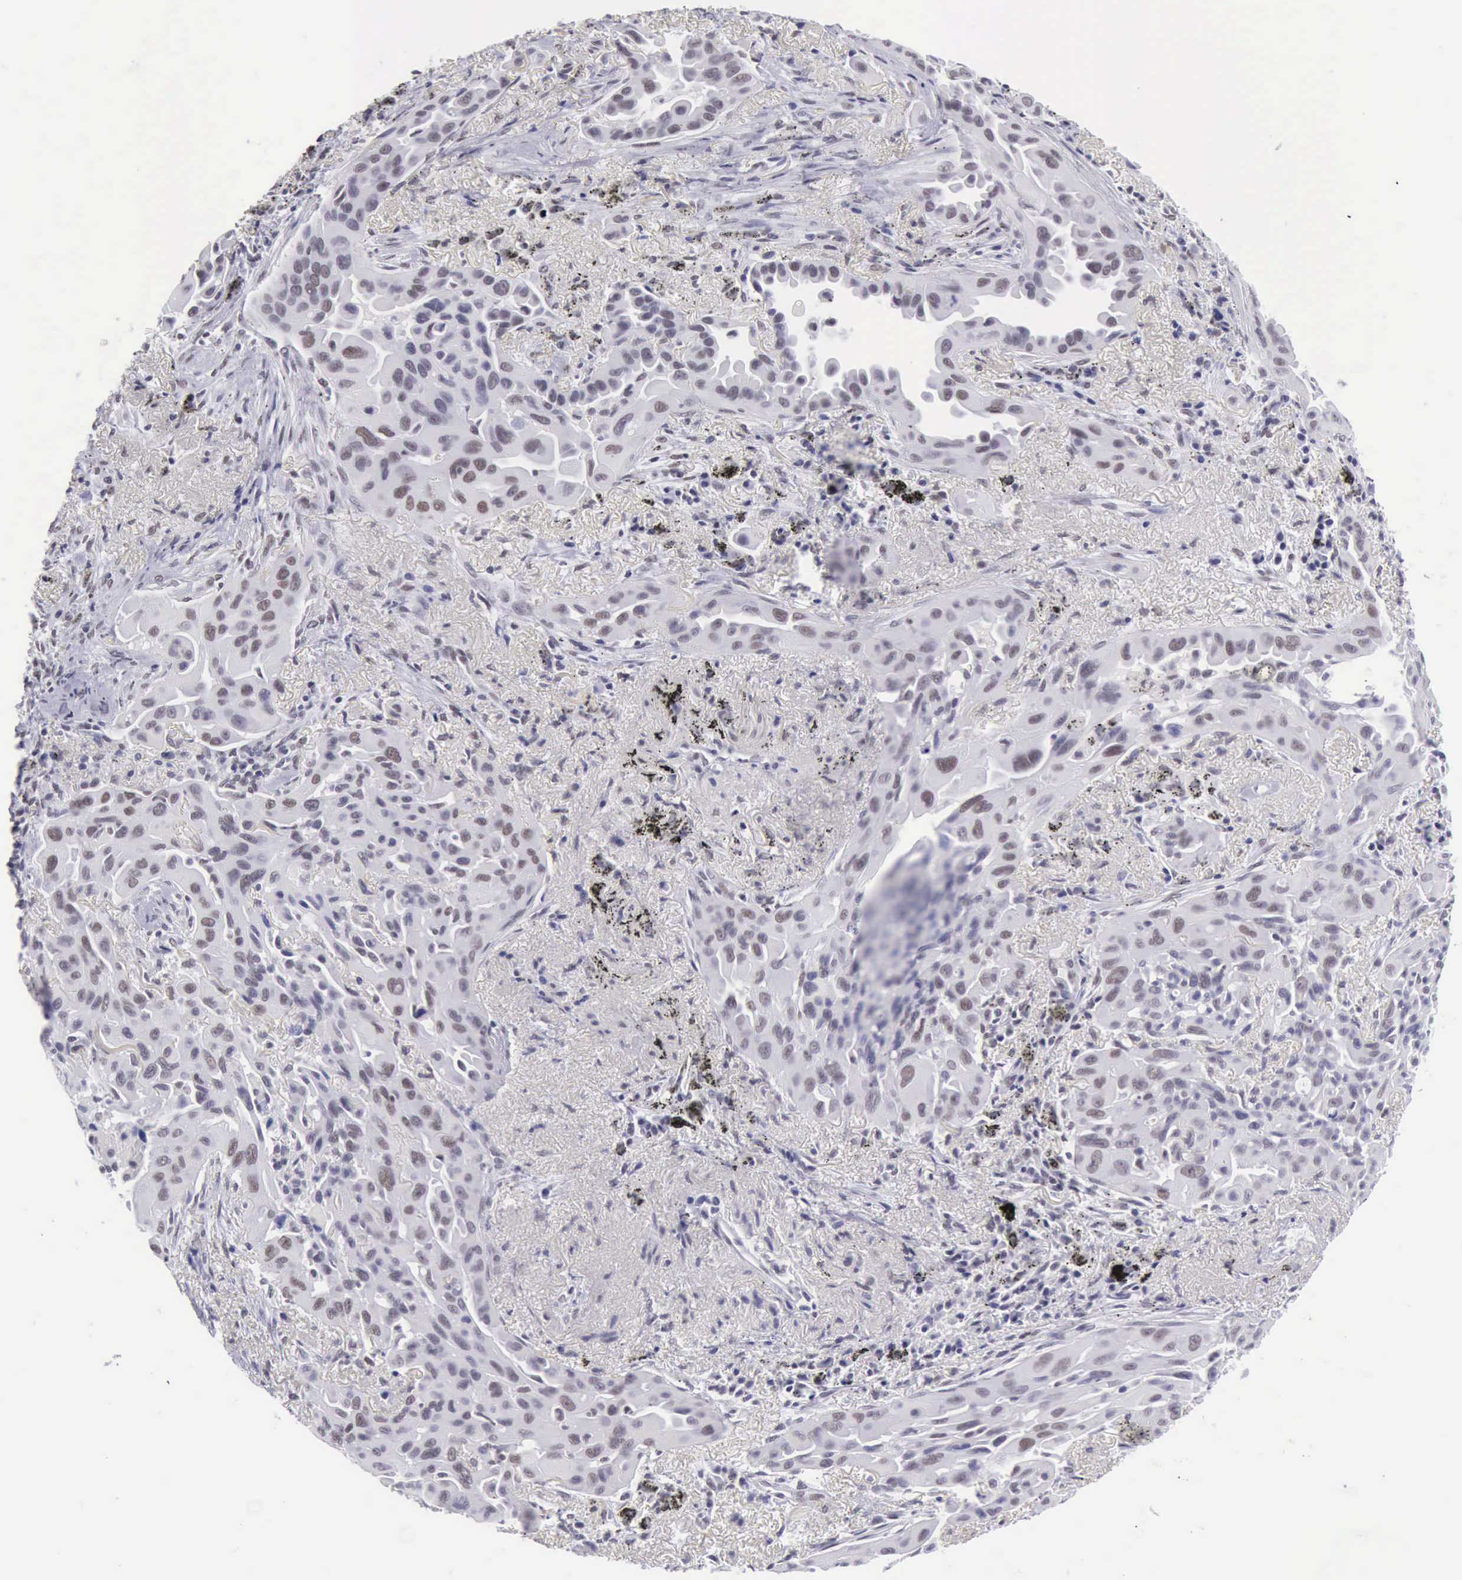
{"staining": {"intensity": "weak", "quantity": "25%-75%", "location": "nuclear"}, "tissue": "lung cancer", "cell_type": "Tumor cells", "image_type": "cancer", "snomed": [{"axis": "morphology", "description": "Adenocarcinoma, NOS"}, {"axis": "topography", "description": "Lung"}], "caption": "The photomicrograph exhibits immunohistochemical staining of adenocarcinoma (lung). There is weak nuclear staining is present in about 25%-75% of tumor cells.", "gene": "EP300", "patient": {"sex": "male", "age": 68}}